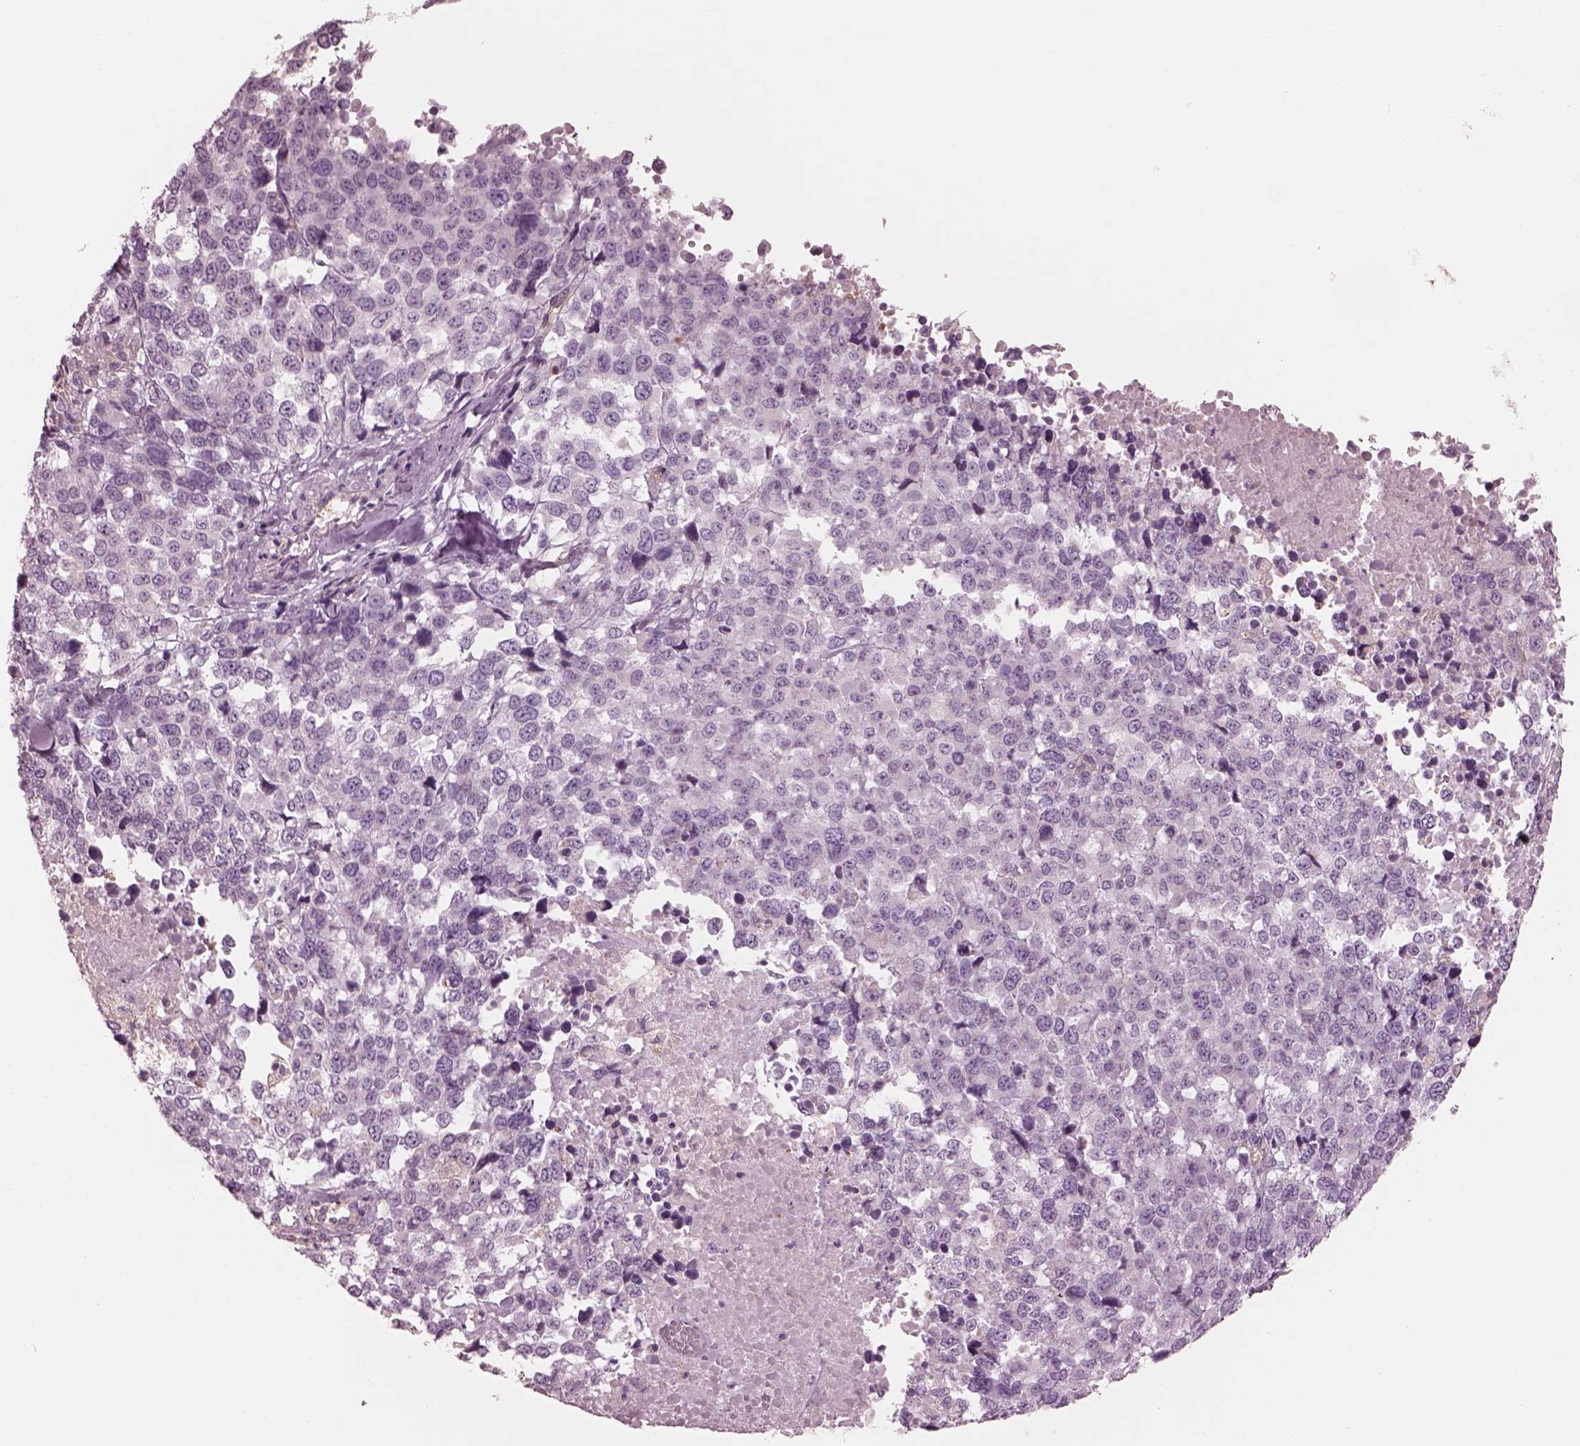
{"staining": {"intensity": "negative", "quantity": "none", "location": "none"}, "tissue": "melanoma", "cell_type": "Tumor cells", "image_type": "cancer", "snomed": [{"axis": "morphology", "description": "Malignant melanoma, Metastatic site"}, {"axis": "topography", "description": "Skin"}], "caption": "There is no significant positivity in tumor cells of malignant melanoma (metastatic site).", "gene": "ELAPOR1", "patient": {"sex": "male", "age": 84}}